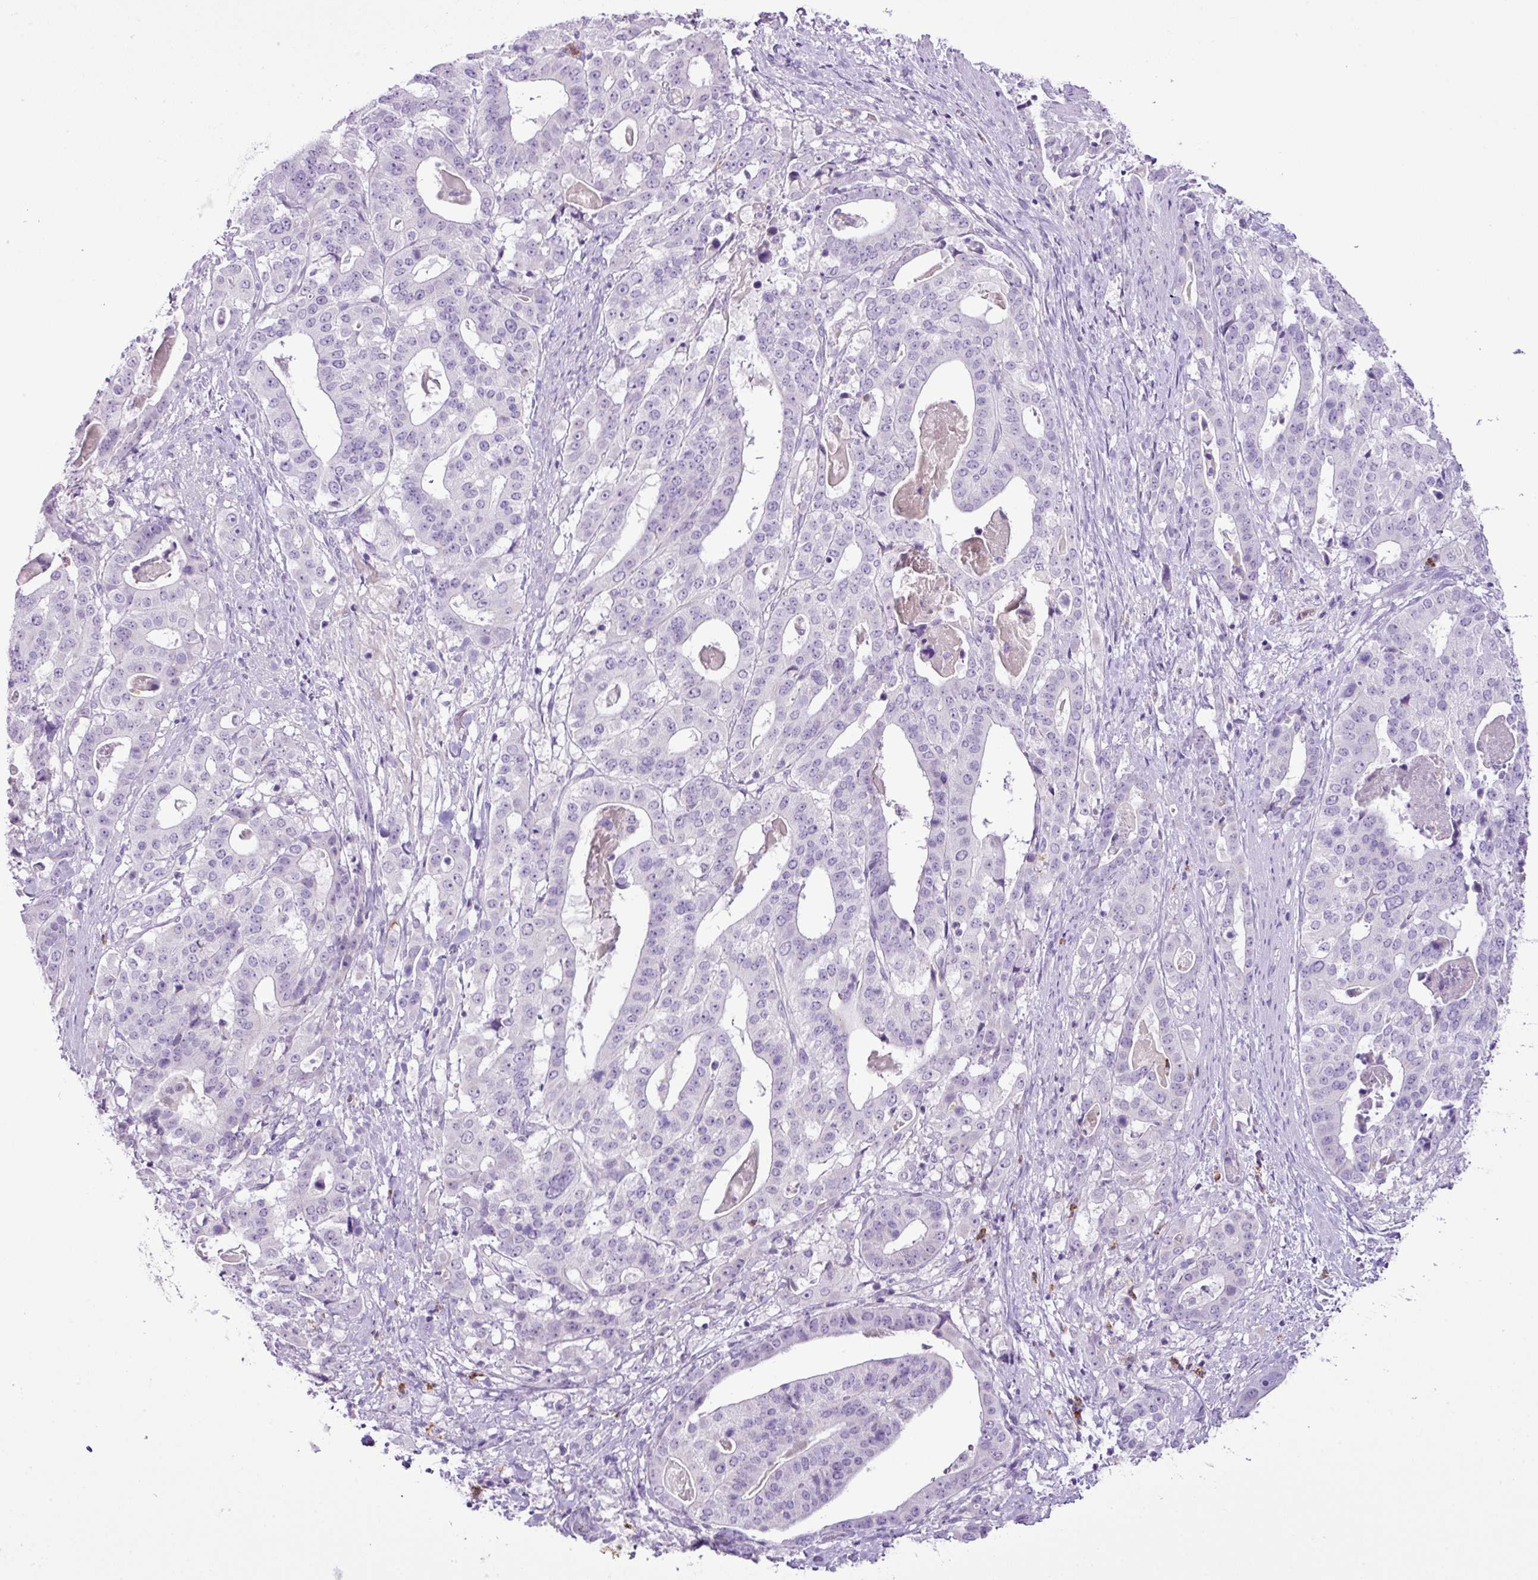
{"staining": {"intensity": "negative", "quantity": "none", "location": "none"}, "tissue": "stomach cancer", "cell_type": "Tumor cells", "image_type": "cancer", "snomed": [{"axis": "morphology", "description": "Adenocarcinoma, NOS"}, {"axis": "topography", "description": "Stomach"}], "caption": "This histopathology image is of stomach cancer stained with immunohistochemistry (IHC) to label a protein in brown with the nuclei are counter-stained blue. There is no staining in tumor cells. (Brightfield microscopy of DAB (3,3'-diaminobenzidine) immunohistochemistry (IHC) at high magnification).", "gene": "HTR3E", "patient": {"sex": "male", "age": 48}}